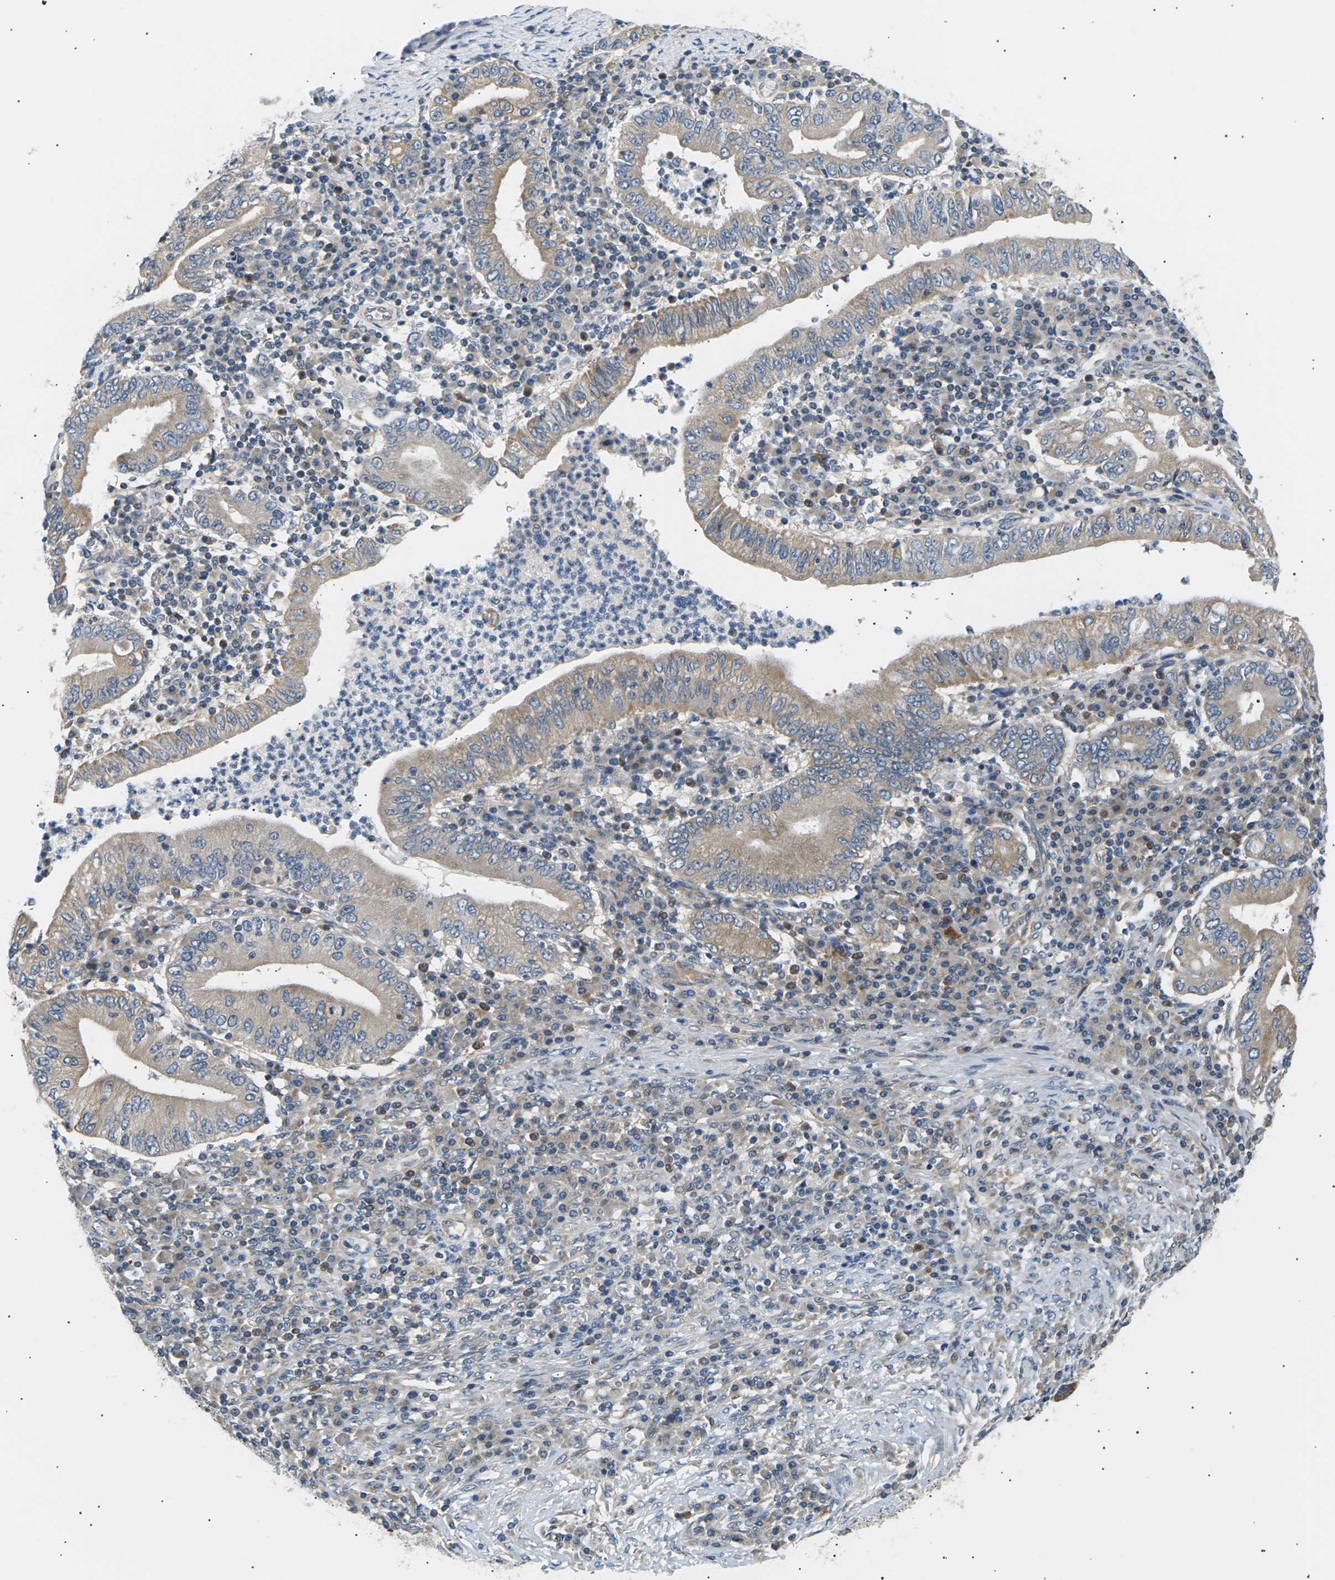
{"staining": {"intensity": "weak", "quantity": "<25%", "location": "cytoplasmic/membranous"}, "tissue": "stomach cancer", "cell_type": "Tumor cells", "image_type": "cancer", "snomed": [{"axis": "morphology", "description": "Normal tissue, NOS"}, {"axis": "morphology", "description": "Adenocarcinoma, NOS"}, {"axis": "topography", "description": "Esophagus"}, {"axis": "topography", "description": "Stomach, upper"}, {"axis": "topography", "description": "Peripheral nerve tissue"}], "caption": "This is a micrograph of immunohistochemistry staining of adenocarcinoma (stomach), which shows no positivity in tumor cells.", "gene": "TBC1D8", "patient": {"sex": "male", "age": 62}}